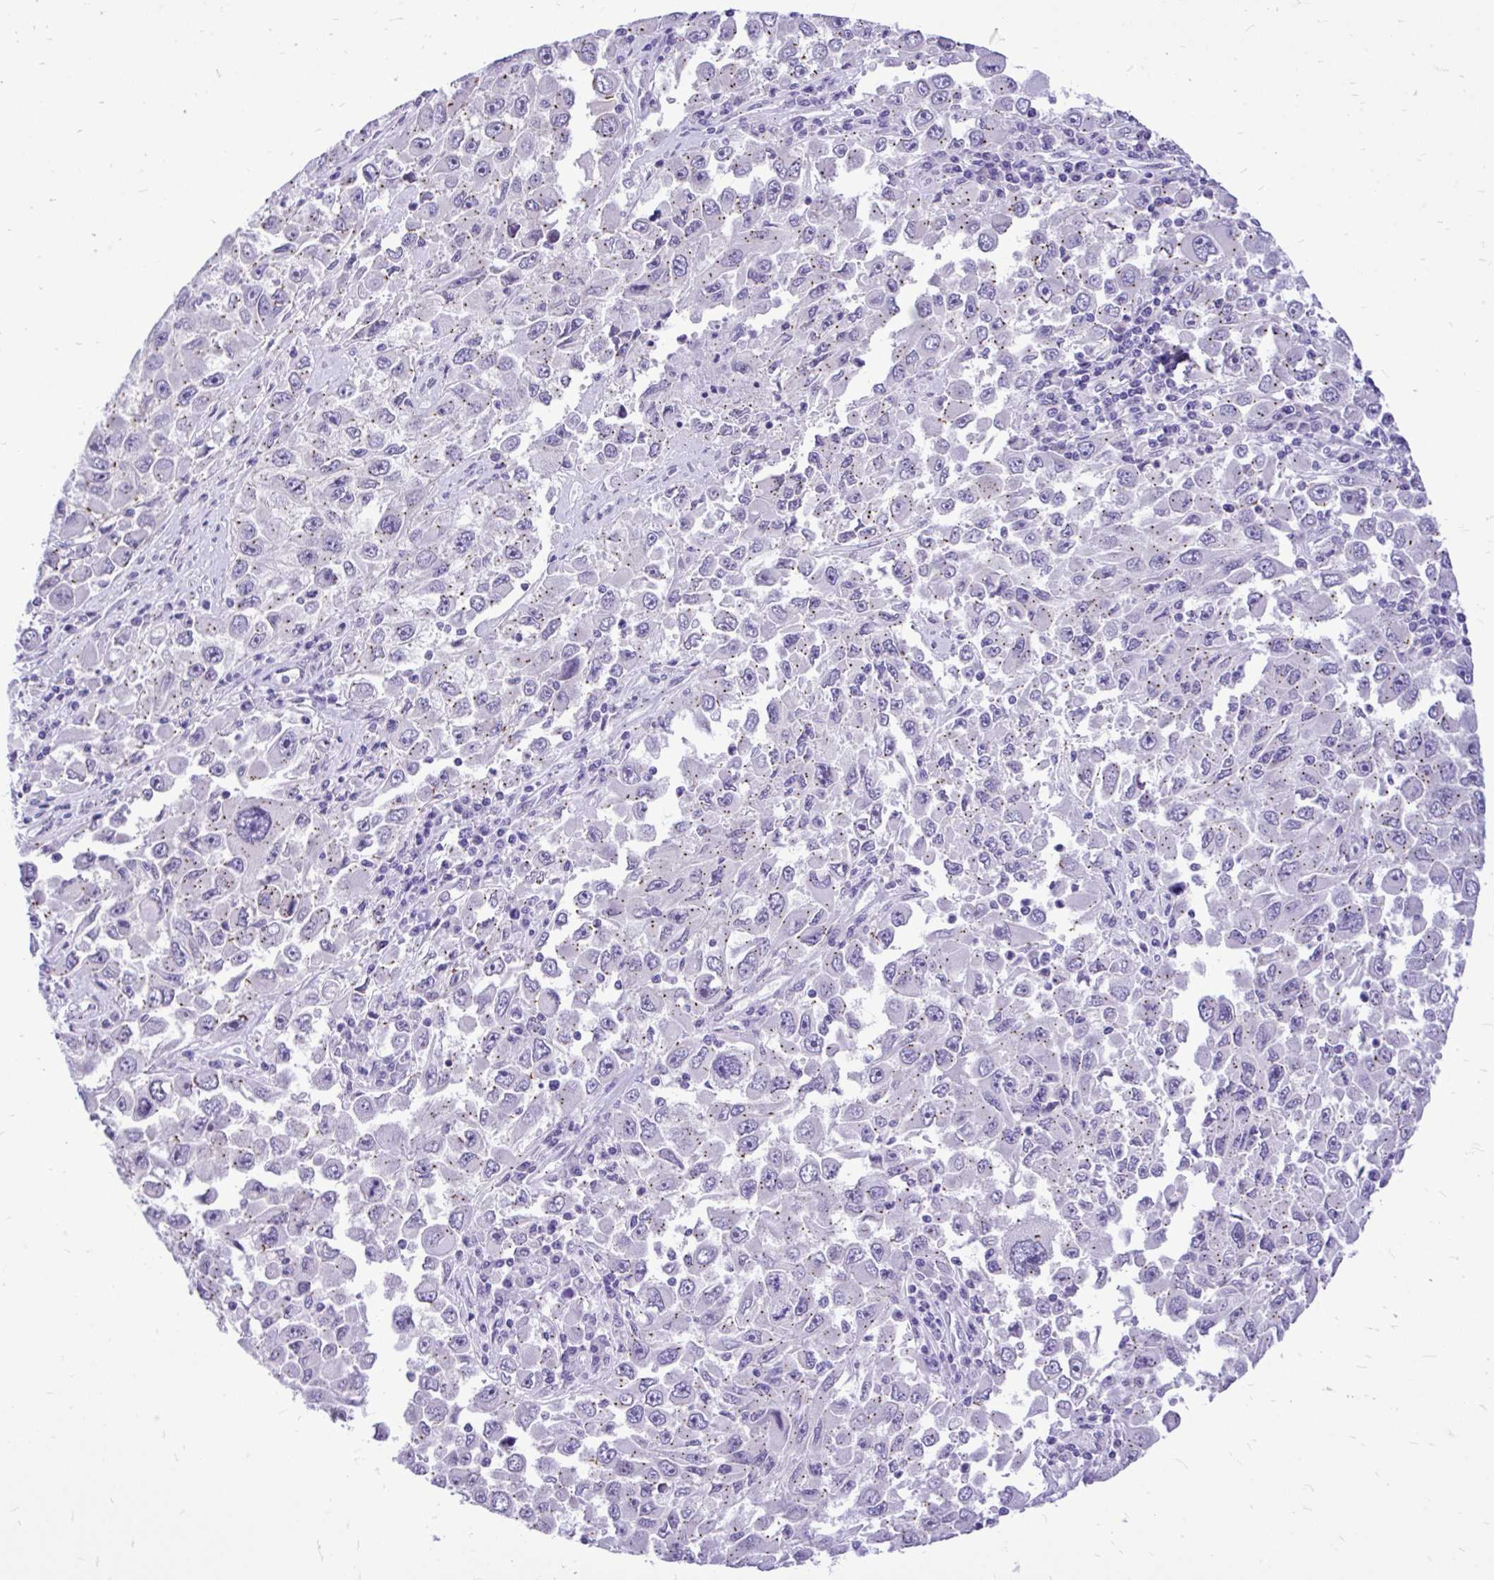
{"staining": {"intensity": "moderate", "quantity": "25%-75%", "location": "cytoplasmic/membranous"}, "tissue": "melanoma", "cell_type": "Tumor cells", "image_type": "cancer", "snomed": [{"axis": "morphology", "description": "Malignant melanoma, Metastatic site"}, {"axis": "topography", "description": "Lymph node"}], "caption": "High-power microscopy captured an immunohistochemistry histopathology image of malignant melanoma (metastatic site), revealing moderate cytoplasmic/membranous staining in approximately 25%-75% of tumor cells. The protein is shown in brown color, while the nuclei are stained blue.", "gene": "CEACAM18", "patient": {"sex": "female", "age": 67}}